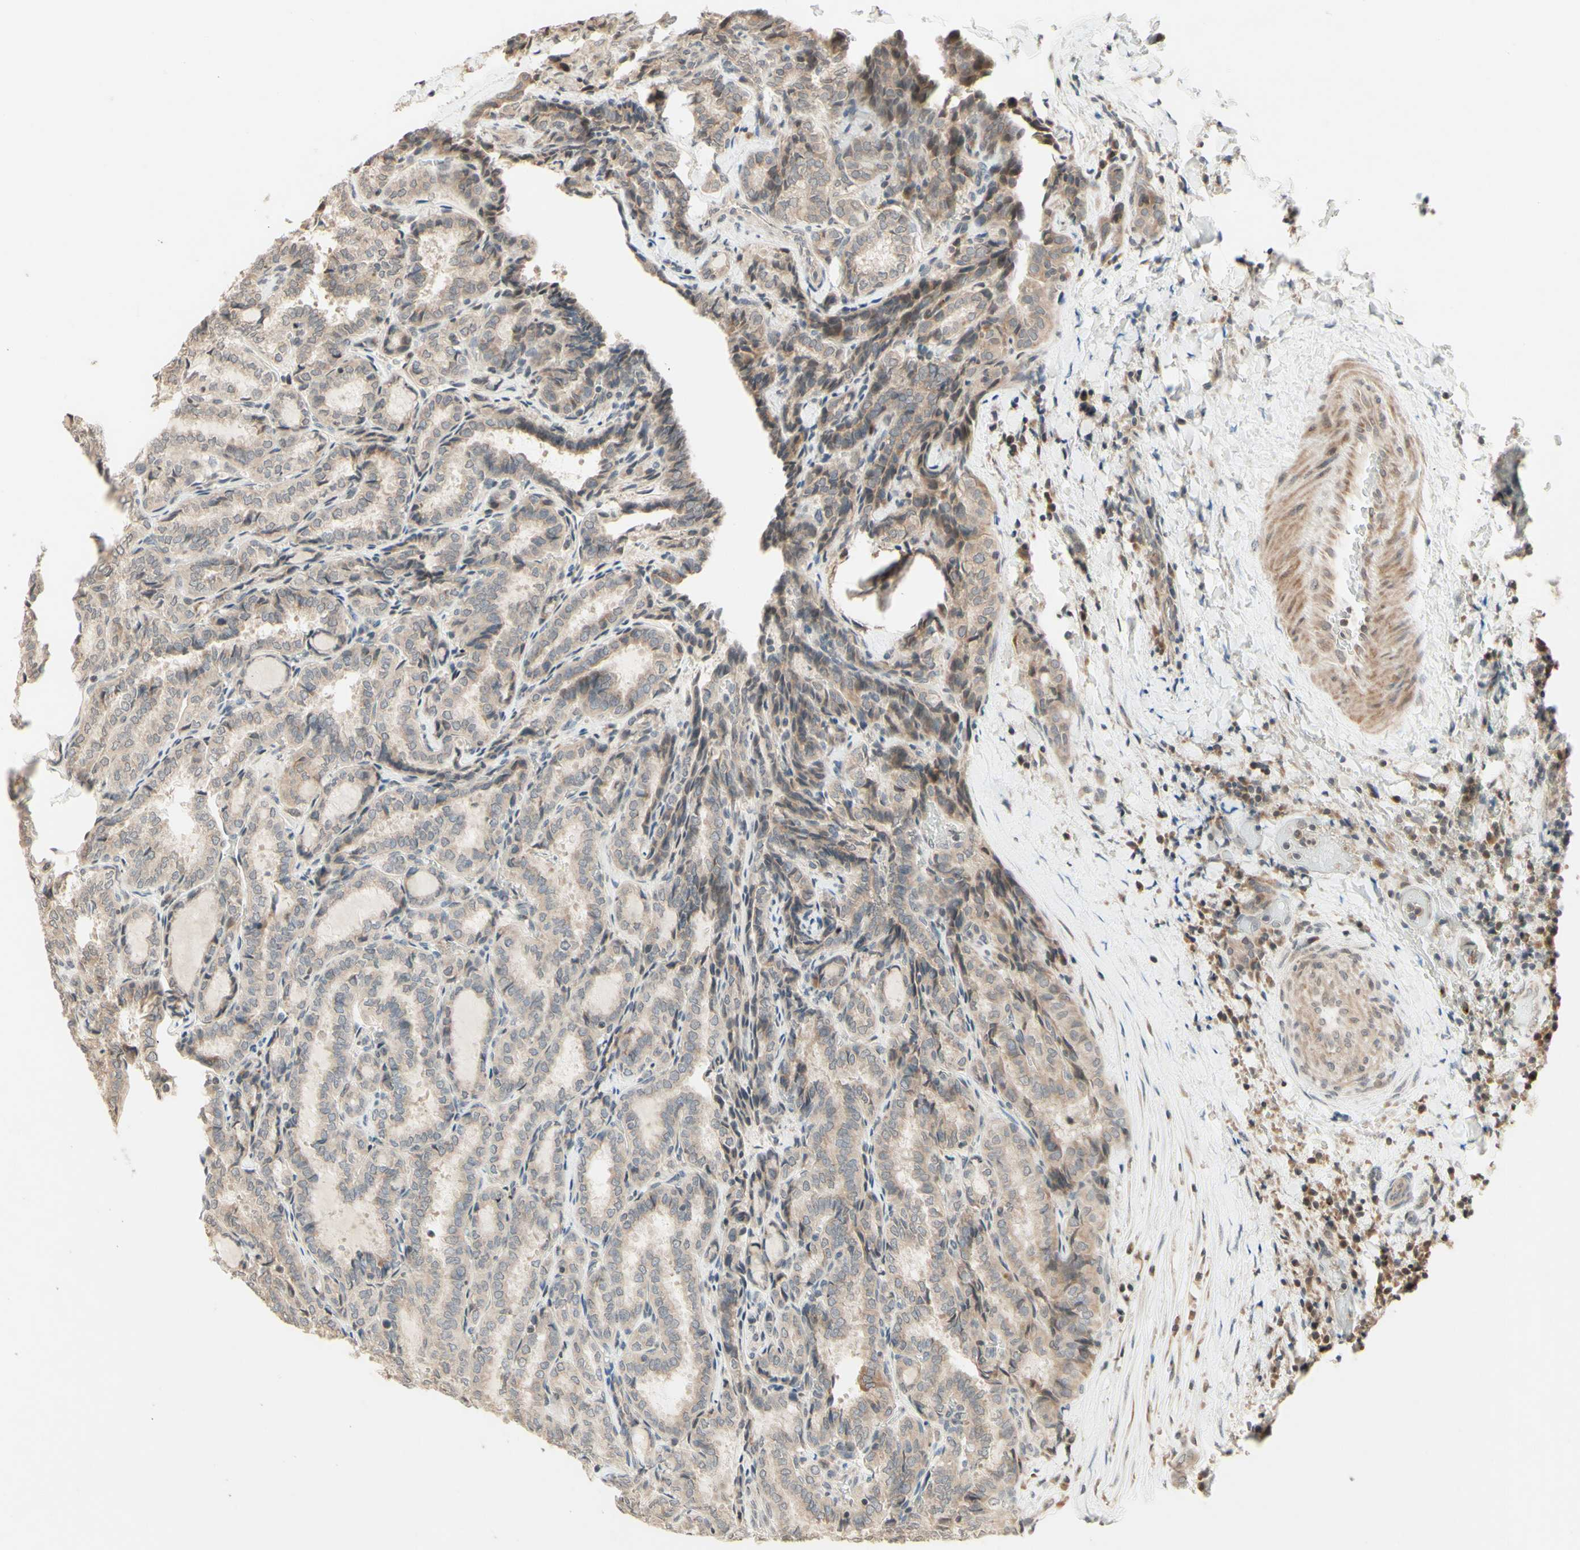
{"staining": {"intensity": "weak", "quantity": ">75%", "location": "cytoplasmic/membranous"}, "tissue": "thyroid cancer", "cell_type": "Tumor cells", "image_type": "cancer", "snomed": [{"axis": "morphology", "description": "Normal tissue, NOS"}, {"axis": "morphology", "description": "Papillary adenocarcinoma, NOS"}, {"axis": "topography", "description": "Thyroid gland"}], "caption": "This image exhibits IHC staining of thyroid papillary adenocarcinoma, with low weak cytoplasmic/membranous staining in approximately >75% of tumor cells.", "gene": "ZW10", "patient": {"sex": "female", "age": 30}}